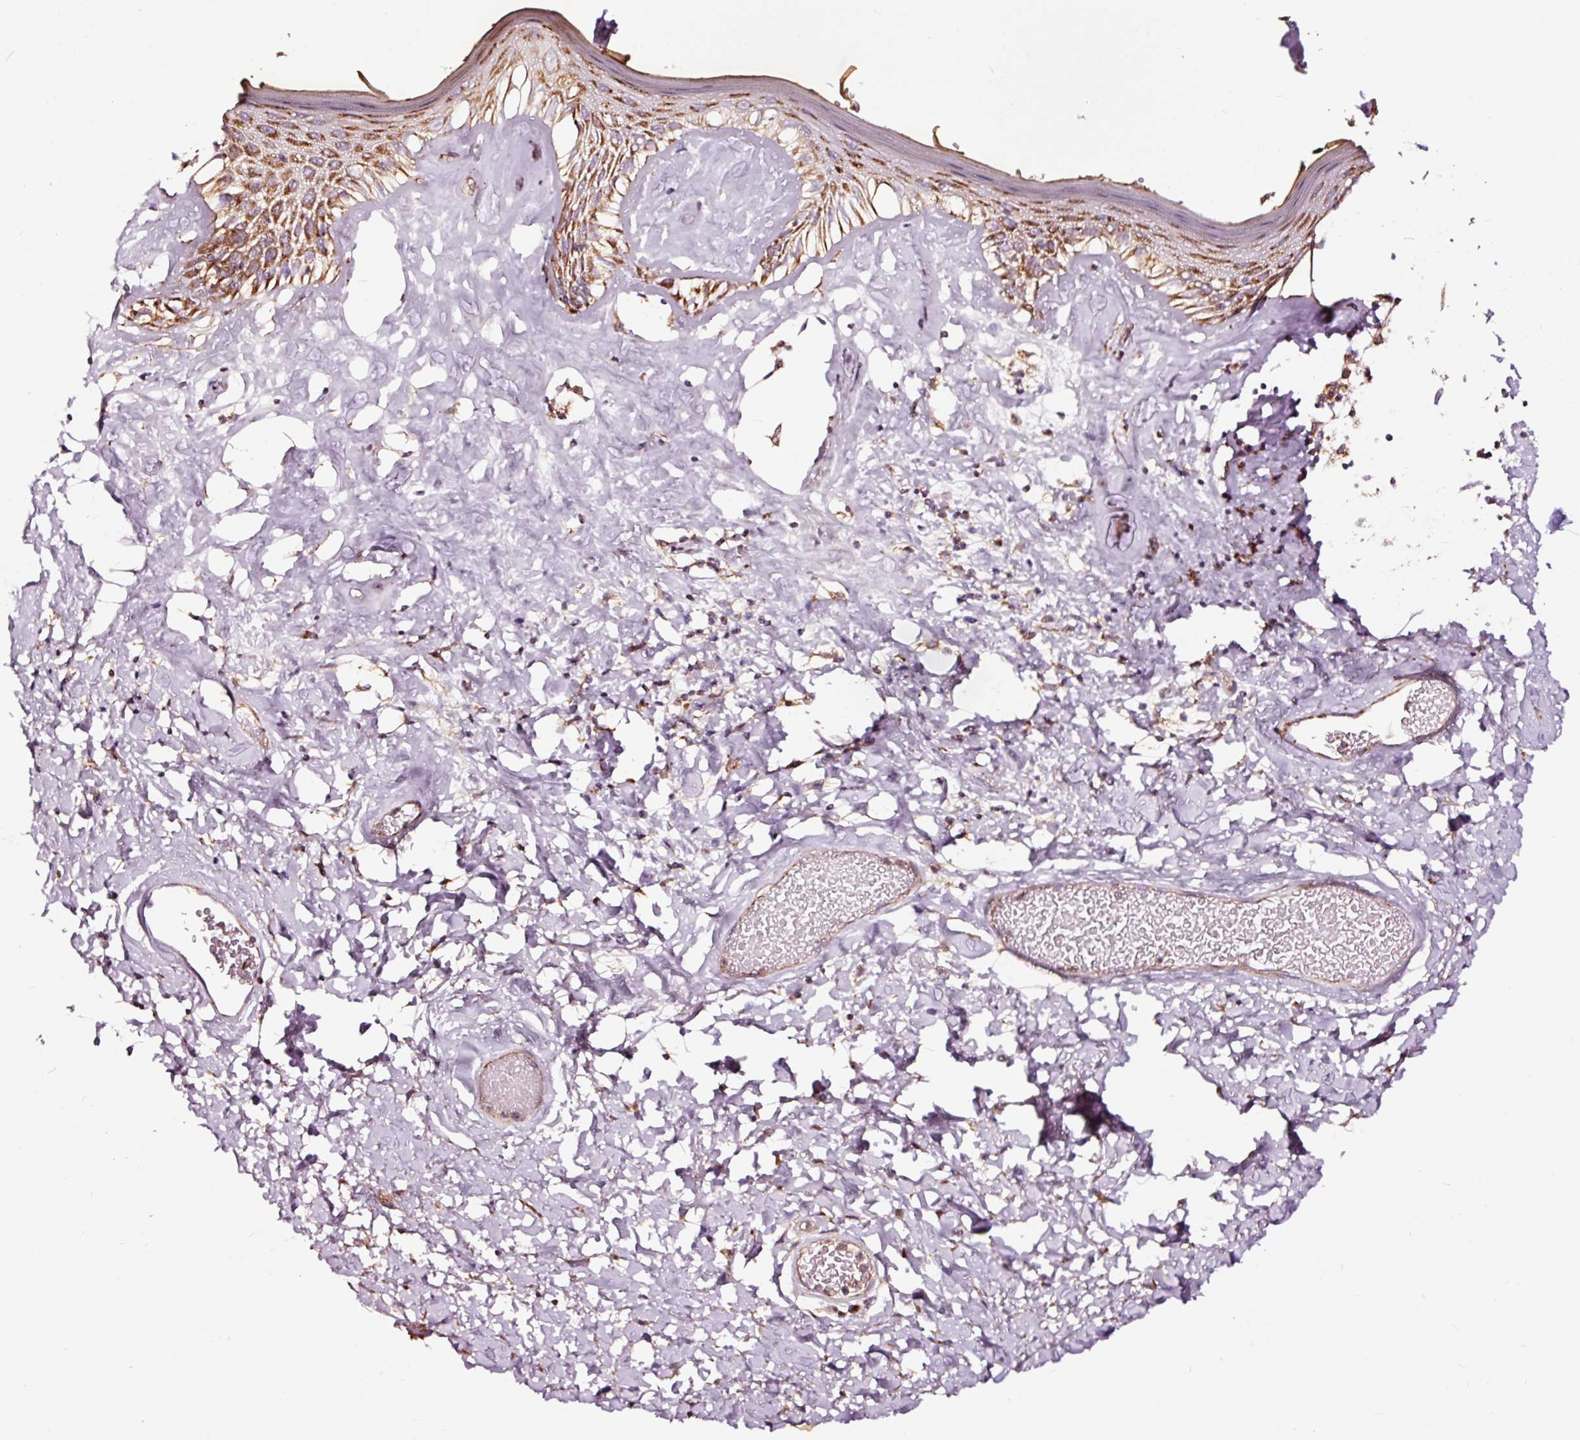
{"staining": {"intensity": "strong", "quantity": ">75%", "location": "cytoplasmic/membranous"}, "tissue": "skin", "cell_type": "Epidermal cells", "image_type": "normal", "snomed": [{"axis": "morphology", "description": "Normal tissue, NOS"}, {"axis": "morphology", "description": "Inflammation, NOS"}, {"axis": "topography", "description": "Vulva"}], "caption": "Skin stained with a protein marker displays strong staining in epidermal cells.", "gene": "TPM1", "patient": {"sex": "female", "age": 86}}